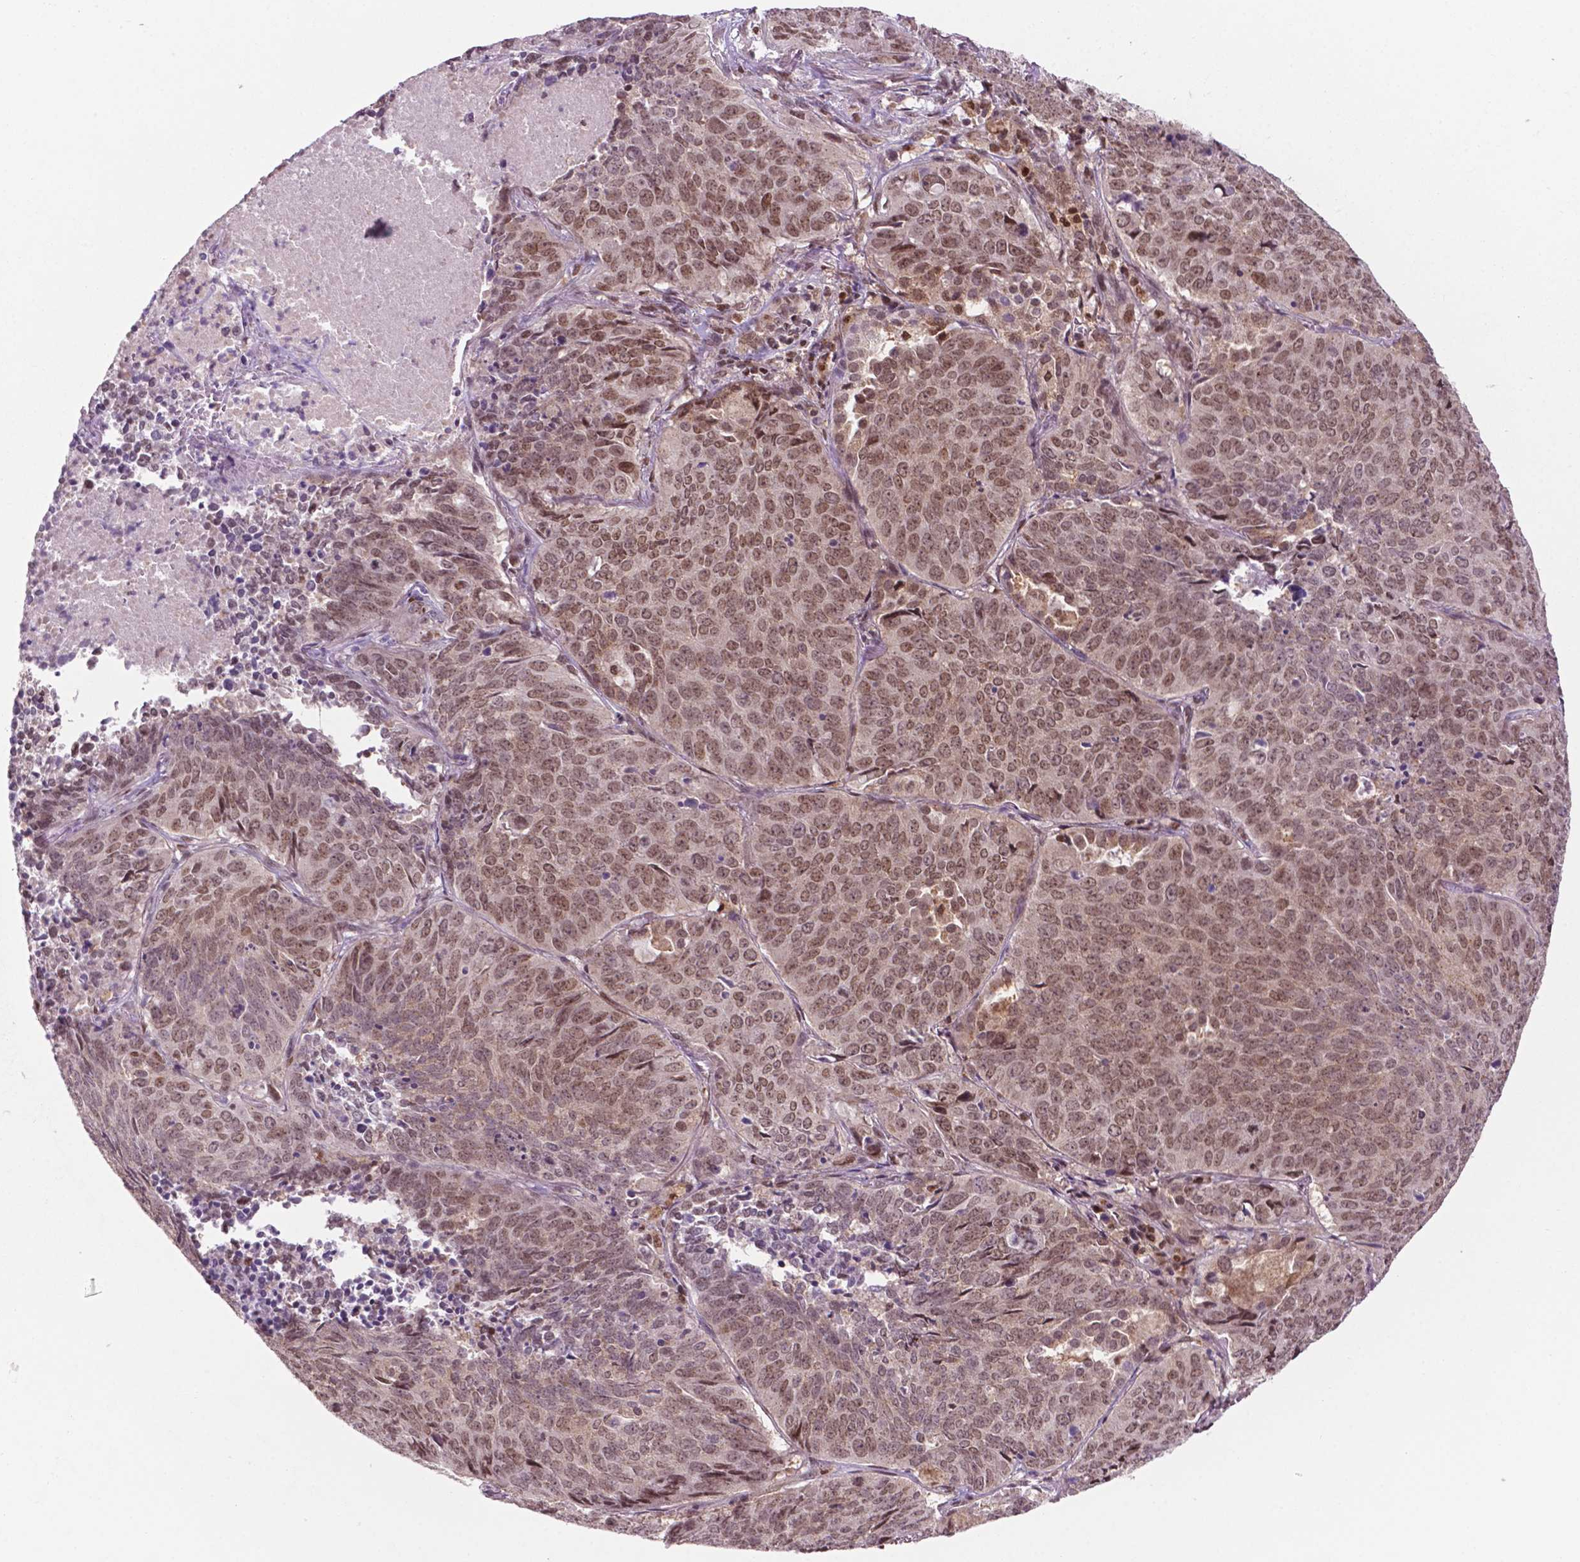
{"staining": {"intensity": "moderate", "quantity": ">75%", "location": "nuclear"}, "tissue": "lung cancer", "cell_type": "Tumor cells", "image_type": "cancer", "snomed": [{"axis": "morphology", "description": "Normal tissue, NOS"}, {"axis": "morphology", "description": "Squamous cell carcinoma, NOS"}, {"axis": "topography", "description": "Bronchus"}, {"axis": "topography", "description": "Lung"}], "caption": "IHC of squamous cell carcinoma (lung) shows medium levels of moderate nuclear positivity in approximately >75% of tumor cells.", "gene": "PER2", "patient": {"sex": "male", "age": 64}}